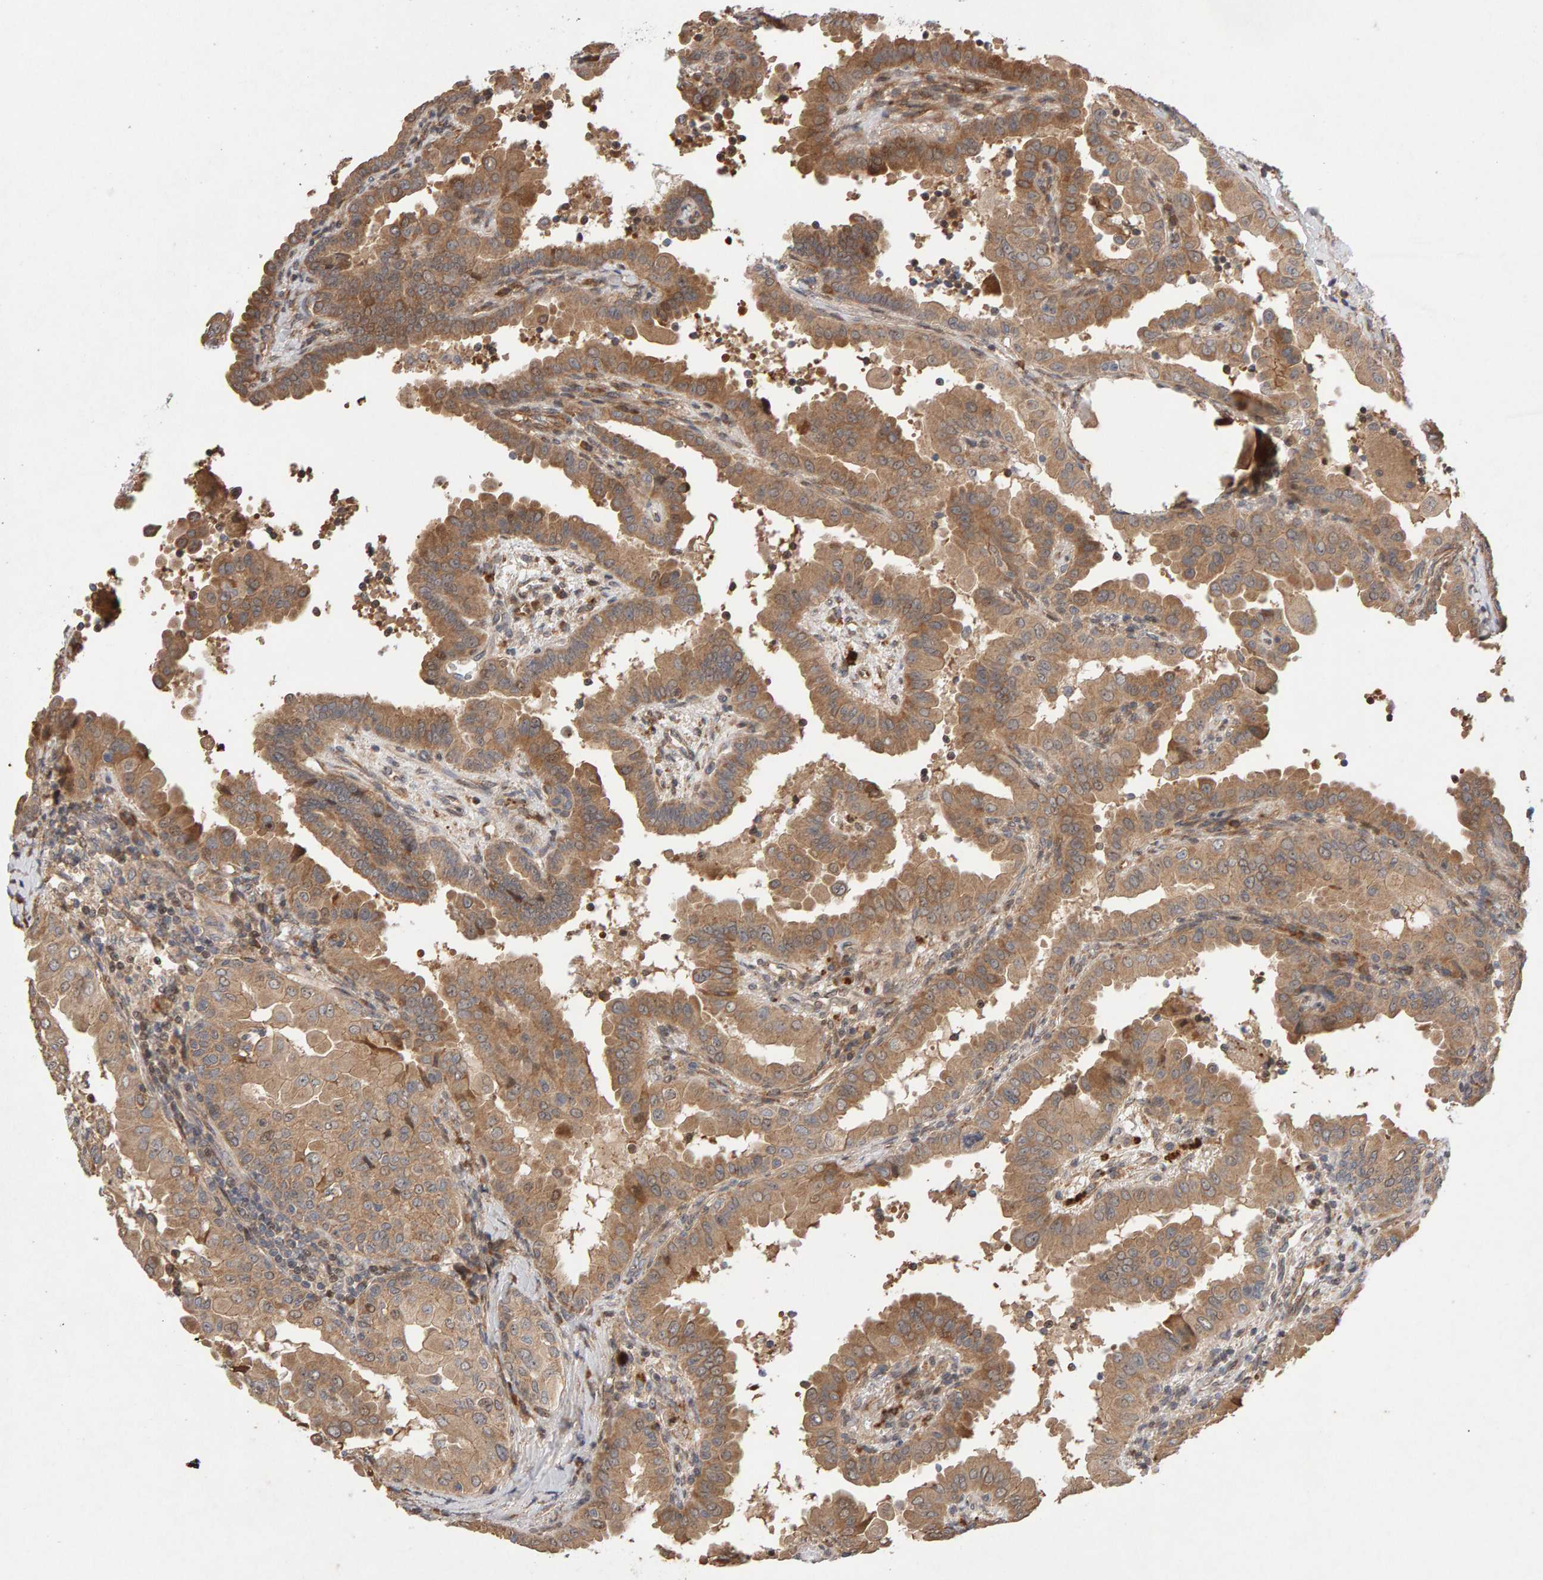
{"staining": {"intensity": "moderate", "quantity": ">75%", "location": "cytoplasmic/membranous"}, "tissue": "thyroid cancer", "cell_type": "Tumor cells", "image_type": "cancer", "snomed": [{"axis": "morphology", "description": "Papillary adenocarcinoma, NOS"}, {"axis": "topography", "description": "Thyroid gland"}], "caption": "Immunohistochemistry (IHC) photomicrograph of thyroid papillary adenocarcinoma stained for a protein (brown), which reveals medium levels of moderate cytoplasmic/membranous expression in approximately >75% of tumor cells.", "gene": "LZTS1", "patient": {"sex": "male", "age": 33}}